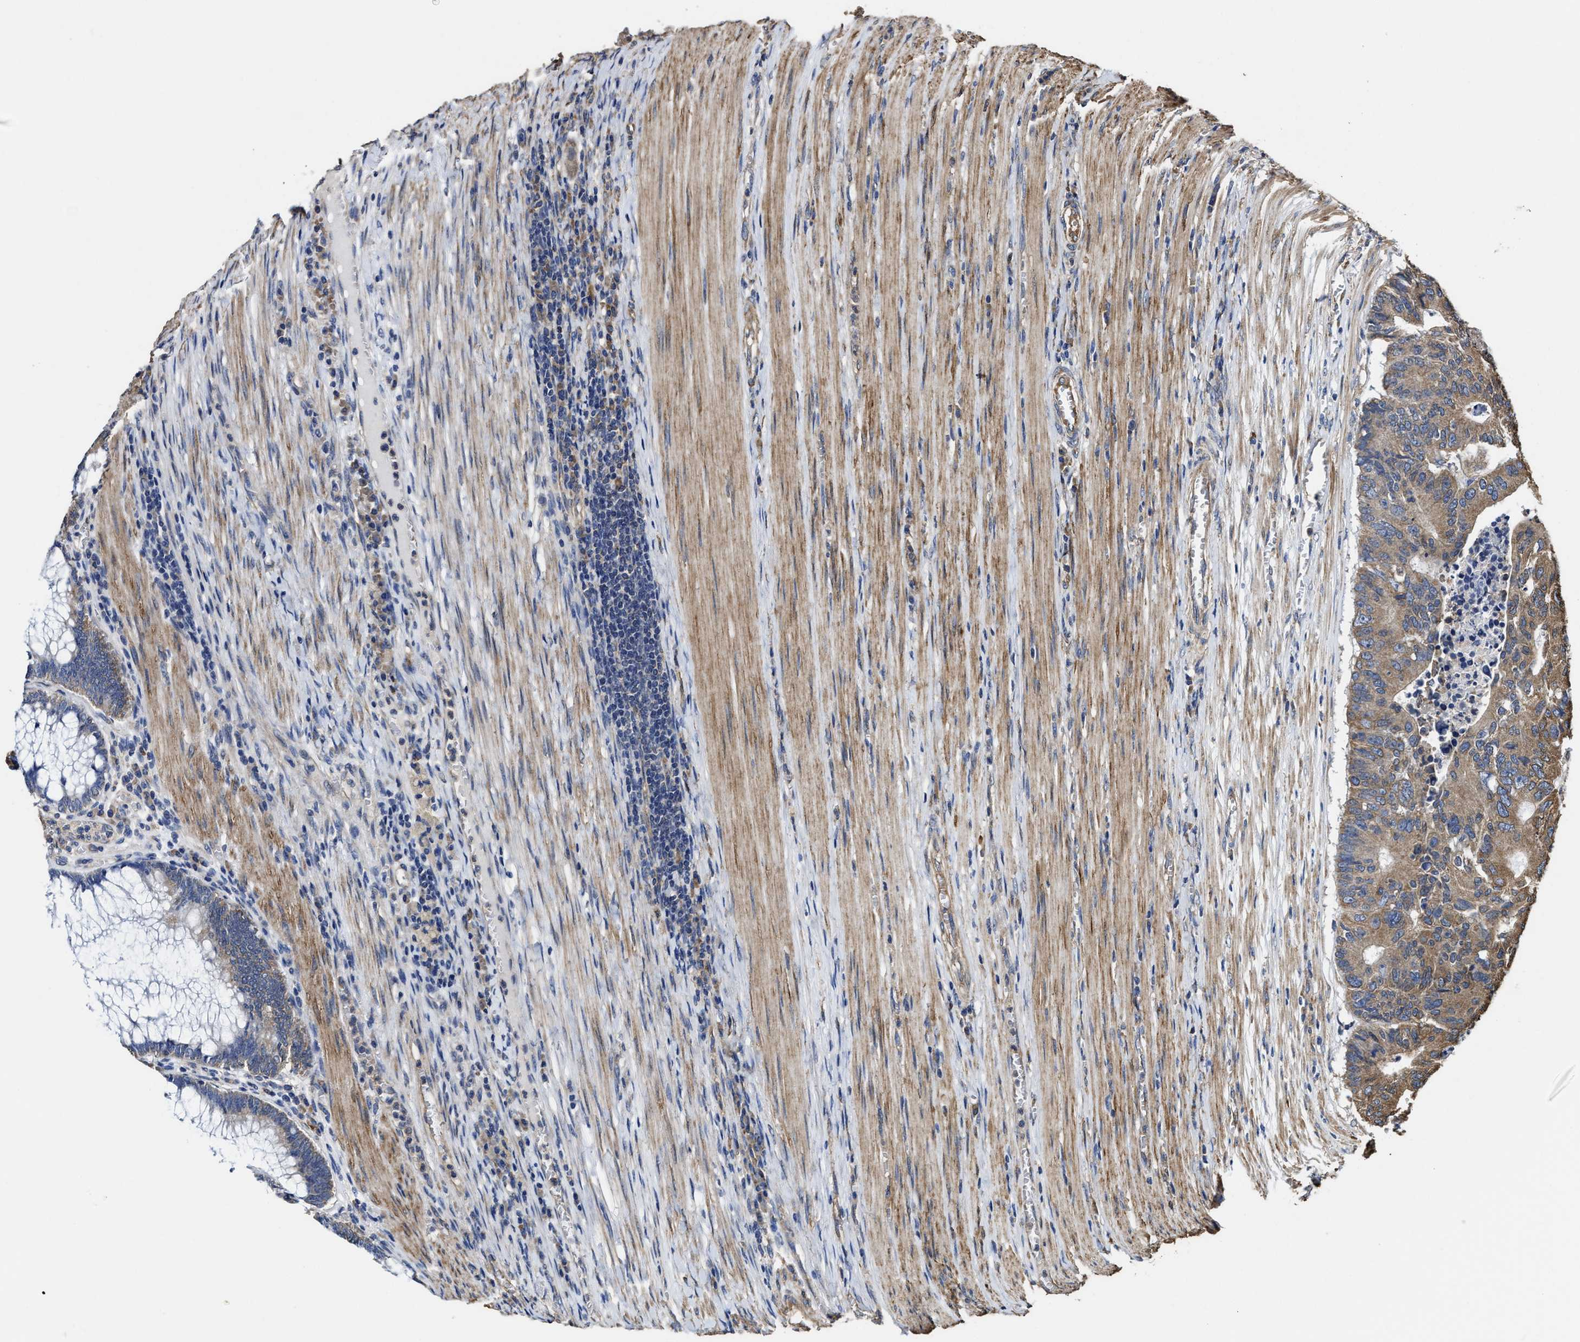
{"staining": {"intensity": "moderate", "quantity": "25%-75%", "location": "cytoplasmic/membranous"}, "tissue": "colorectal cancer", "cell_type": "Tumor cells", "image_type": "cancer", "snomed": [{"axis": "morphology", "description": "Adenocarcinoma, NOS"}, {"axis": "topography", "description": "Colon"}], "caption": "IHC (DAB (3,3'-diaminobenzidine)) staining of human colorectal cancer (adenocarcinoma) shows moderate cytoplasmic/membranous protein staining in about 25%-75% of tumor cells.", "gene": "SFXN4", "patient": {"sex": "male", "age": 87}}